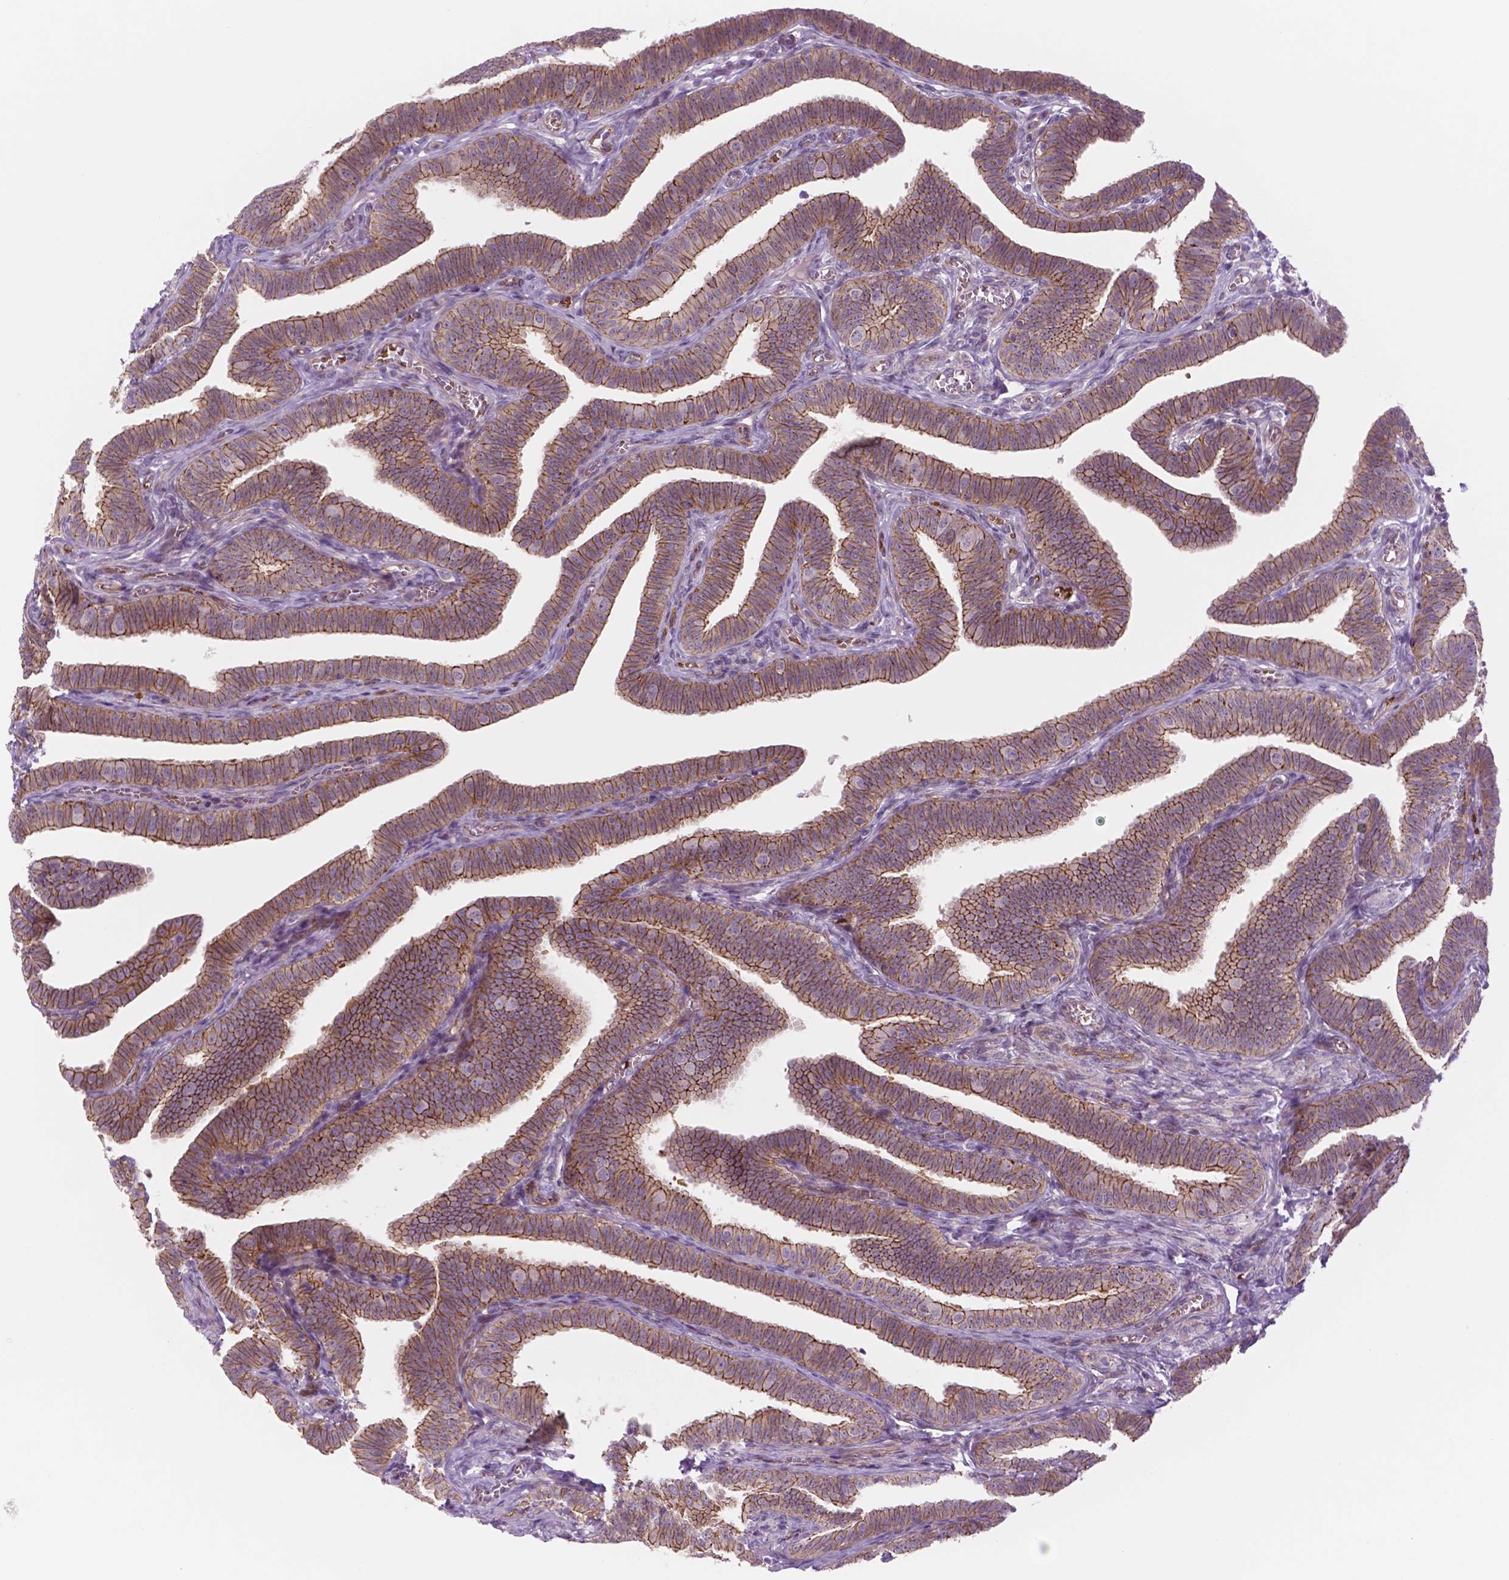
{"staining": {"intensity": "moderate", "quantity": ">75%", "location": "cytoplasmic/membranous"}, "tissue": "fallopian tube", "cell_type": "Glandular cells", "image_type": "normal", "snomed": [{"axis": "morphology", "description": "Normal tissue, NOS"}, {"axis": "topography", "description": "Fallopian tube"}], "caption": "Immunohistochemical staining of normal human fallopian tube exhibits moderate cytoplasmic/membranous protein expression in about >75% of glandular cells.", "gene": "RND3", "patient": {"sex": "female", "age": 25}}